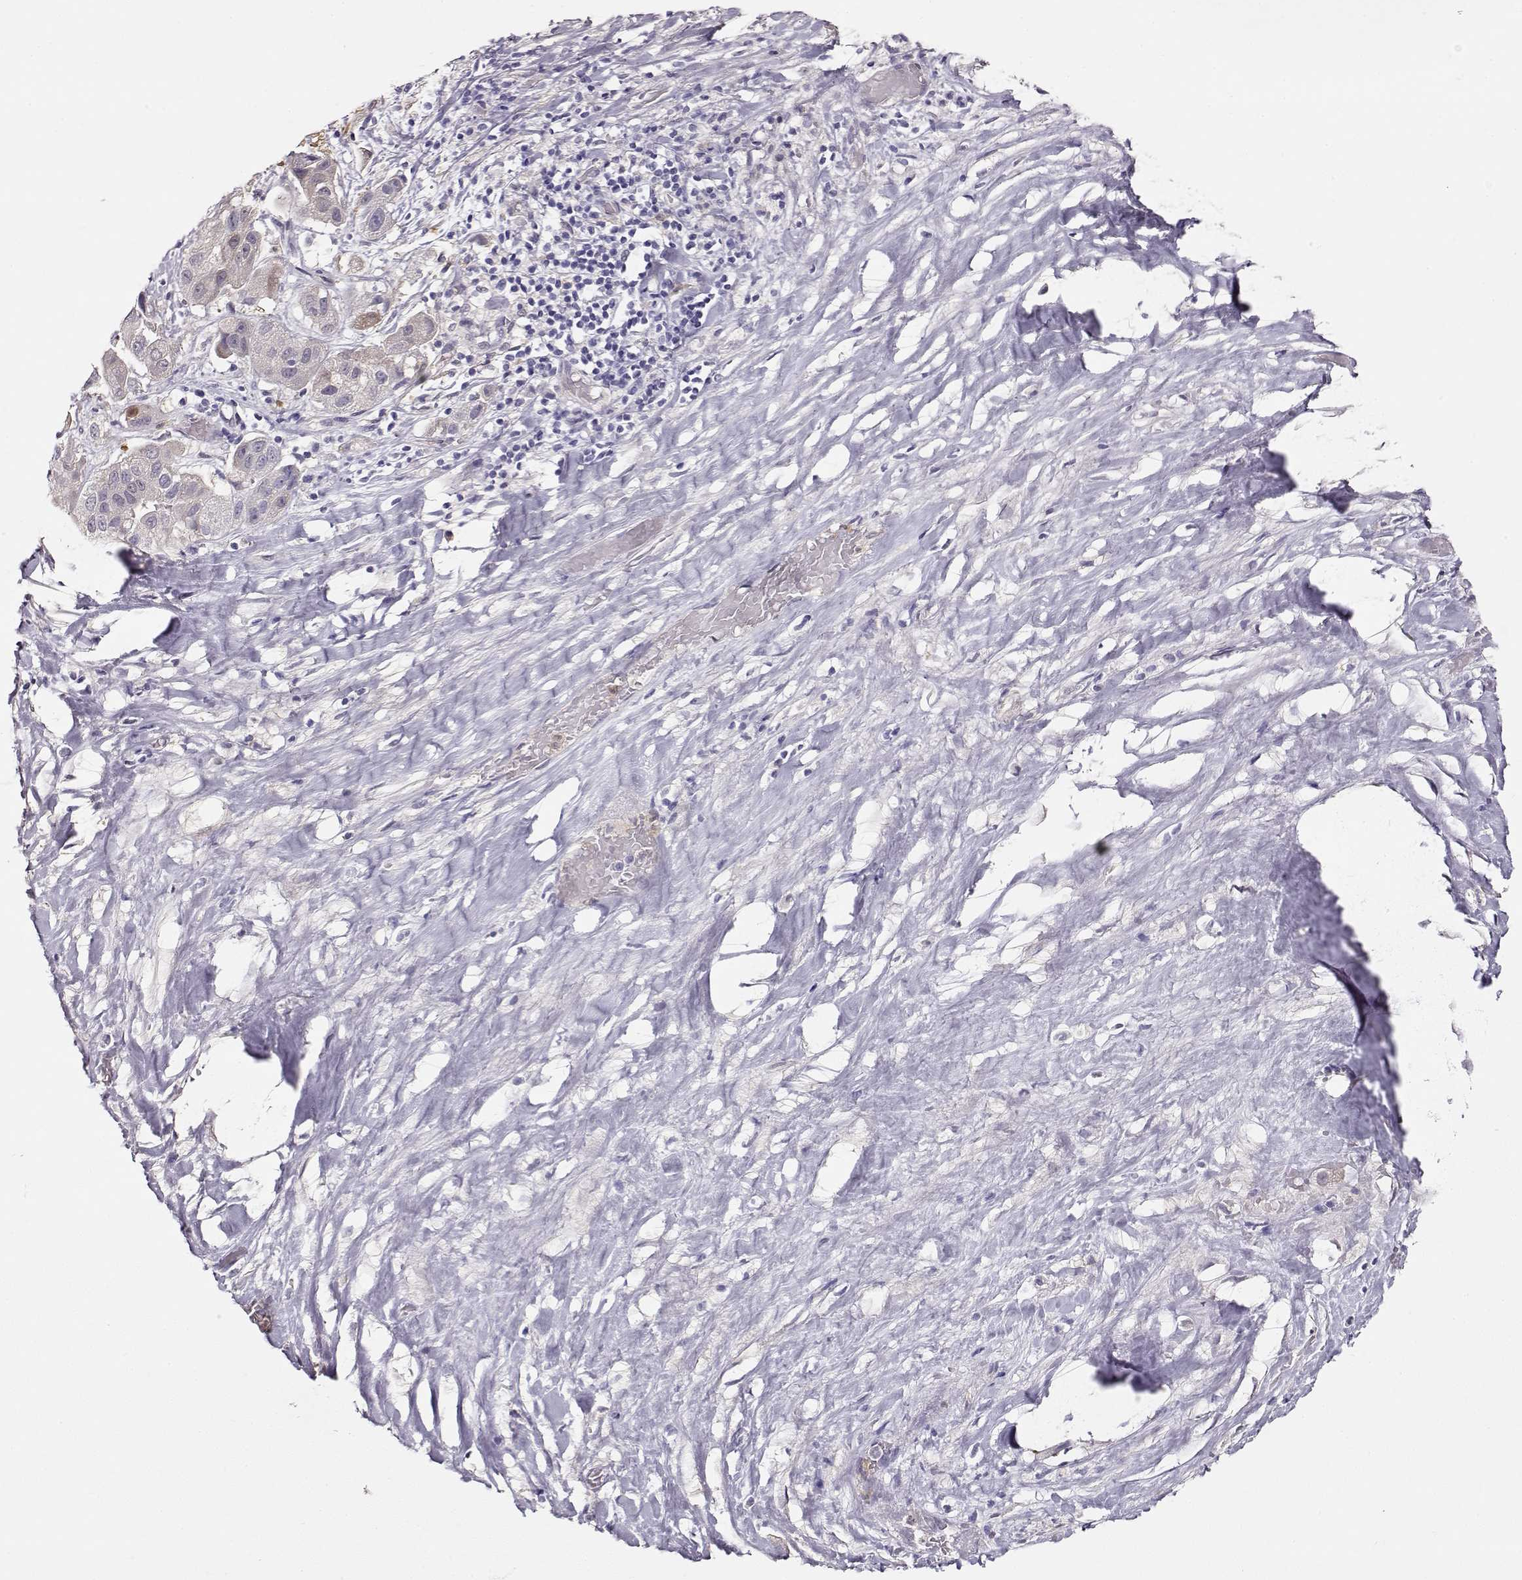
{"staining": {"intensity": "negative", "quantity": "none", "location": "none"}, "tissue": "liver cancer", "cell_type": "Tumor cells", "image_type": "cancer", "snomed": [{"axis": "morphology", "description": "Cholangiocarcinoma"}, {"axis": "topography", "description": "Liver"}], "caption": "A high-resolution photomicrograph shows IHC staining of liver cholangiocarcinoma, which shows no significant staining in tumor cells.", "gene": "CCR8", "patient": {"sex": "female", "age": 52}}